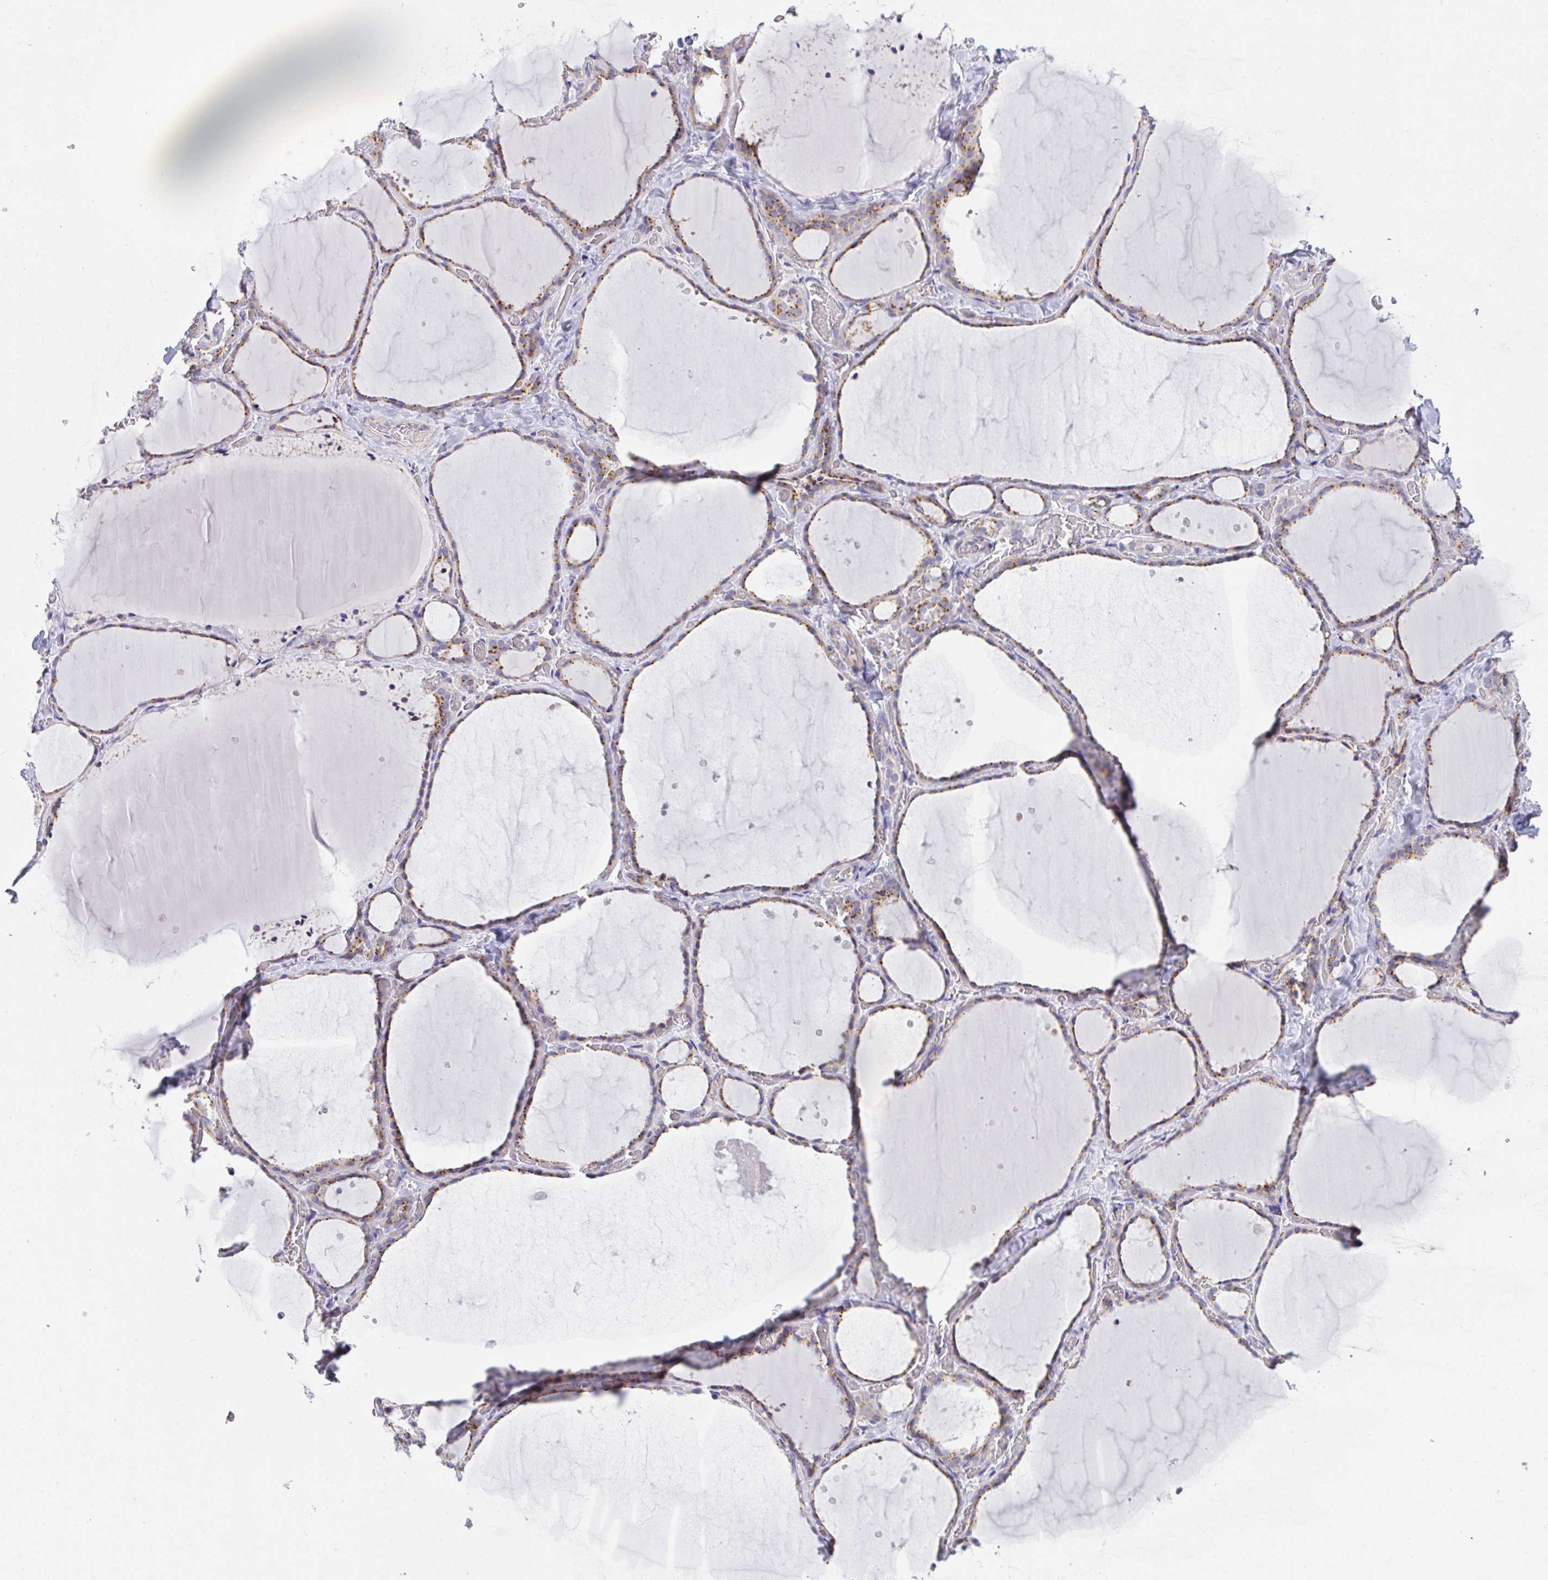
{"staining": {"intensity": "moderate", "quantity": ">75%", "location": "cytoplasmic/membranous"}, "tissue": "thyroid gland", "cell_type": "Glandular cells", "image_type": "normal", "snomed": [{"axis": "morphology", "description": "Normal tissue, NOS"}, {"axis": "topography", "description": "Thyroid gland"}], "caption": "Immunohistochemical staining of benign thyroid gland shows medium levels of moderate cytoplasmic/membranous staining in about >75% of glandular cells.", "gene": "MIA3", "patient": {"sex": "female", "age": 36}}